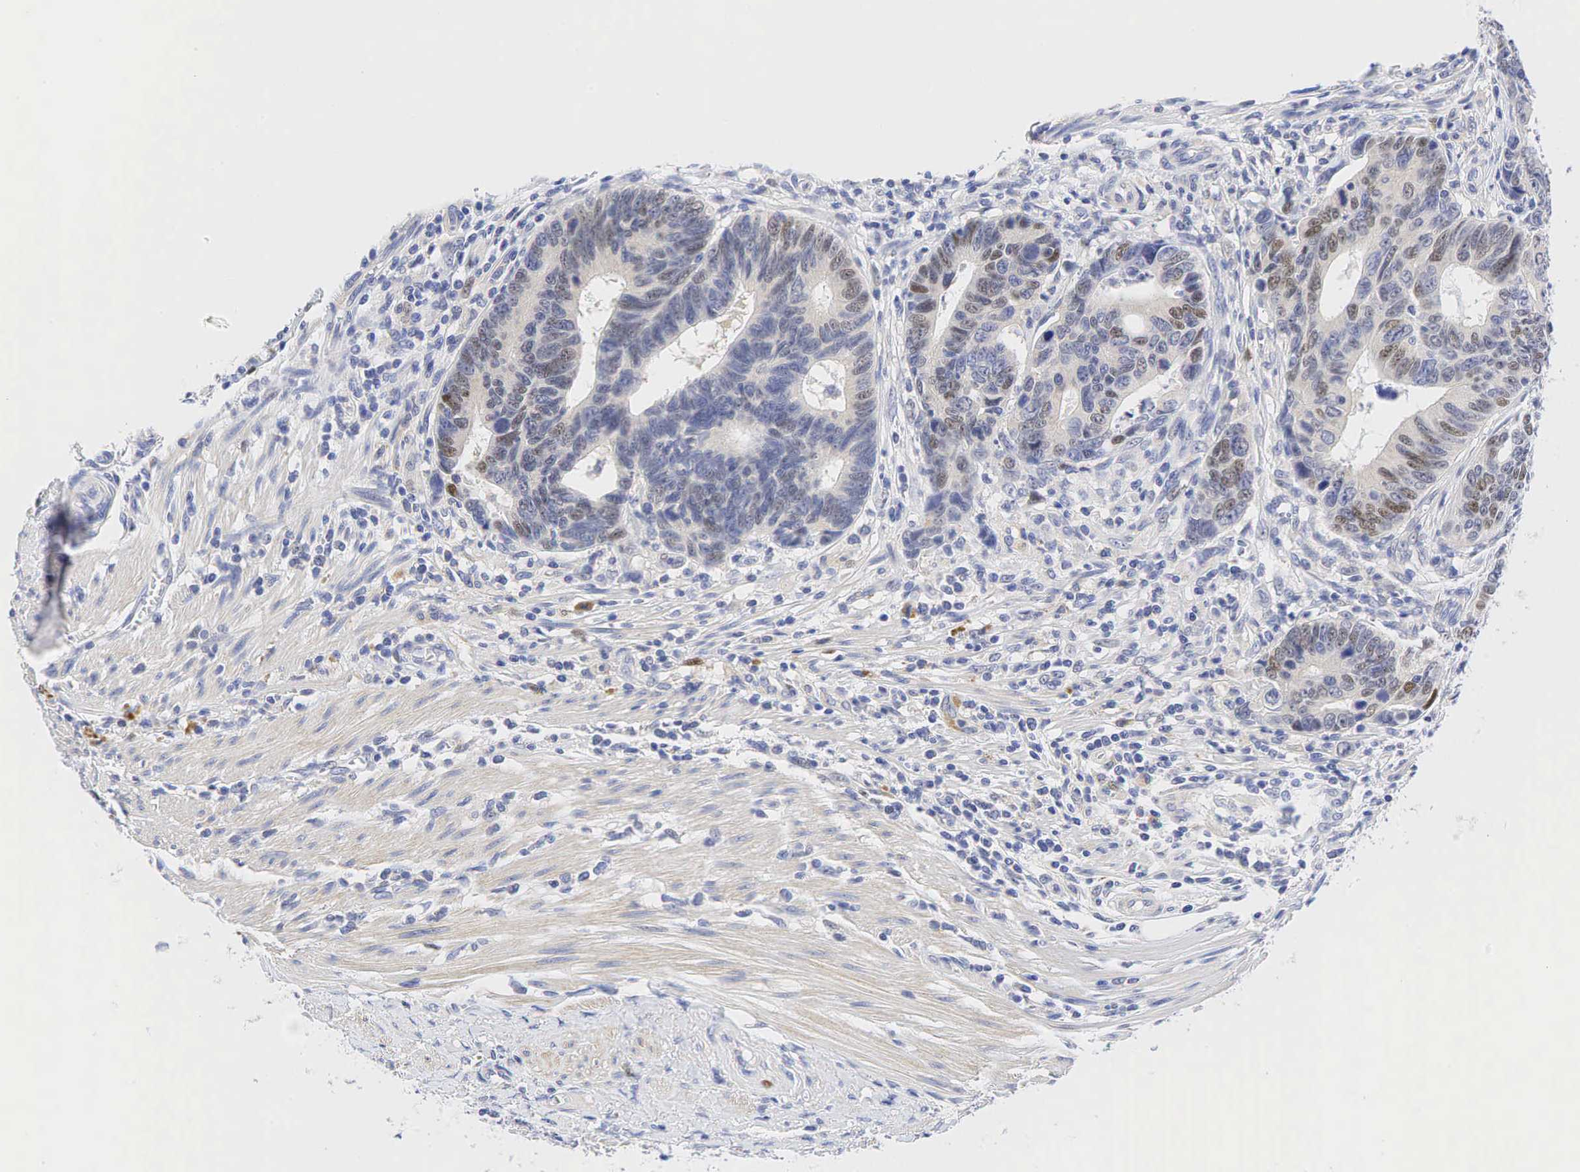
{"staining": {"intensity": "moderate", "quantity": "<25%", "location": "nuclear"}, "tissue": "colorectal cancer", "cell_type": "Tumor cells", "image_type": "cancer", "snomed": [{"axis": "morphology", "description": "Adenocarcinoma, NOS"}, {"axis": "topography", "description": "Colon"}], "caption": "Protein expression analysis of colorectal cancer (adenocarcinoma) demonstrates moderate nuclear expression in approximately <25% of tumor cells.", "gene": "CCND1", "patient": {"sex": "female", "age": 78}}